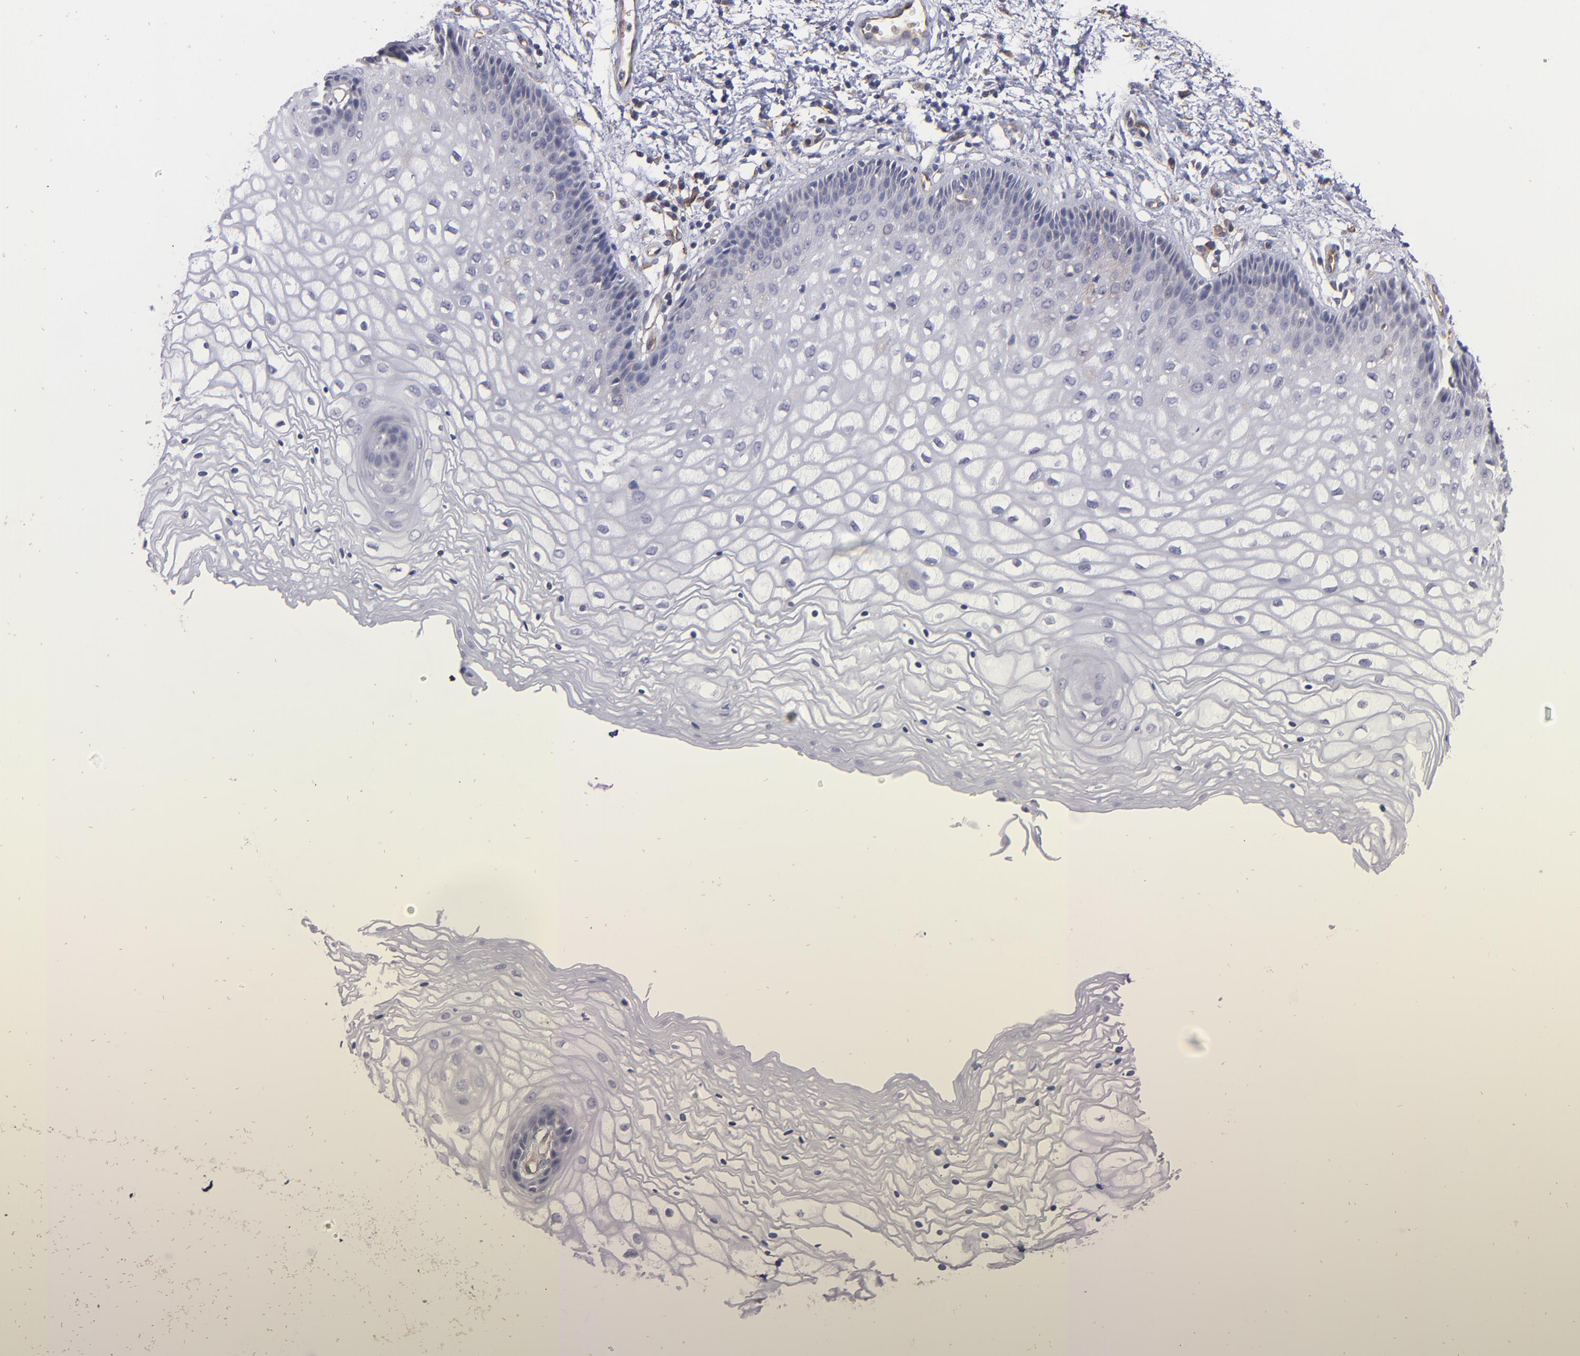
{"staining": {"intensity": "negative", "quantity": "none", "location": "none"}, "tissue": "vagina", "cell_type": "Squamous epithelial cells", "image_type": "normal", "snomed": [{"axis": "morphology", "description": "Normal tissue, NOS"}, {"axis": "topography", "description": "Vagina"}], "caption": "DAB (3,3'-diaminobenzidine) immunohistochemical staining of benign human vagina demonstrates no significant positivity in squamous epithelial cells.", "gene": "ICAM1", "patient": {"sex": "female", "age": 34}}